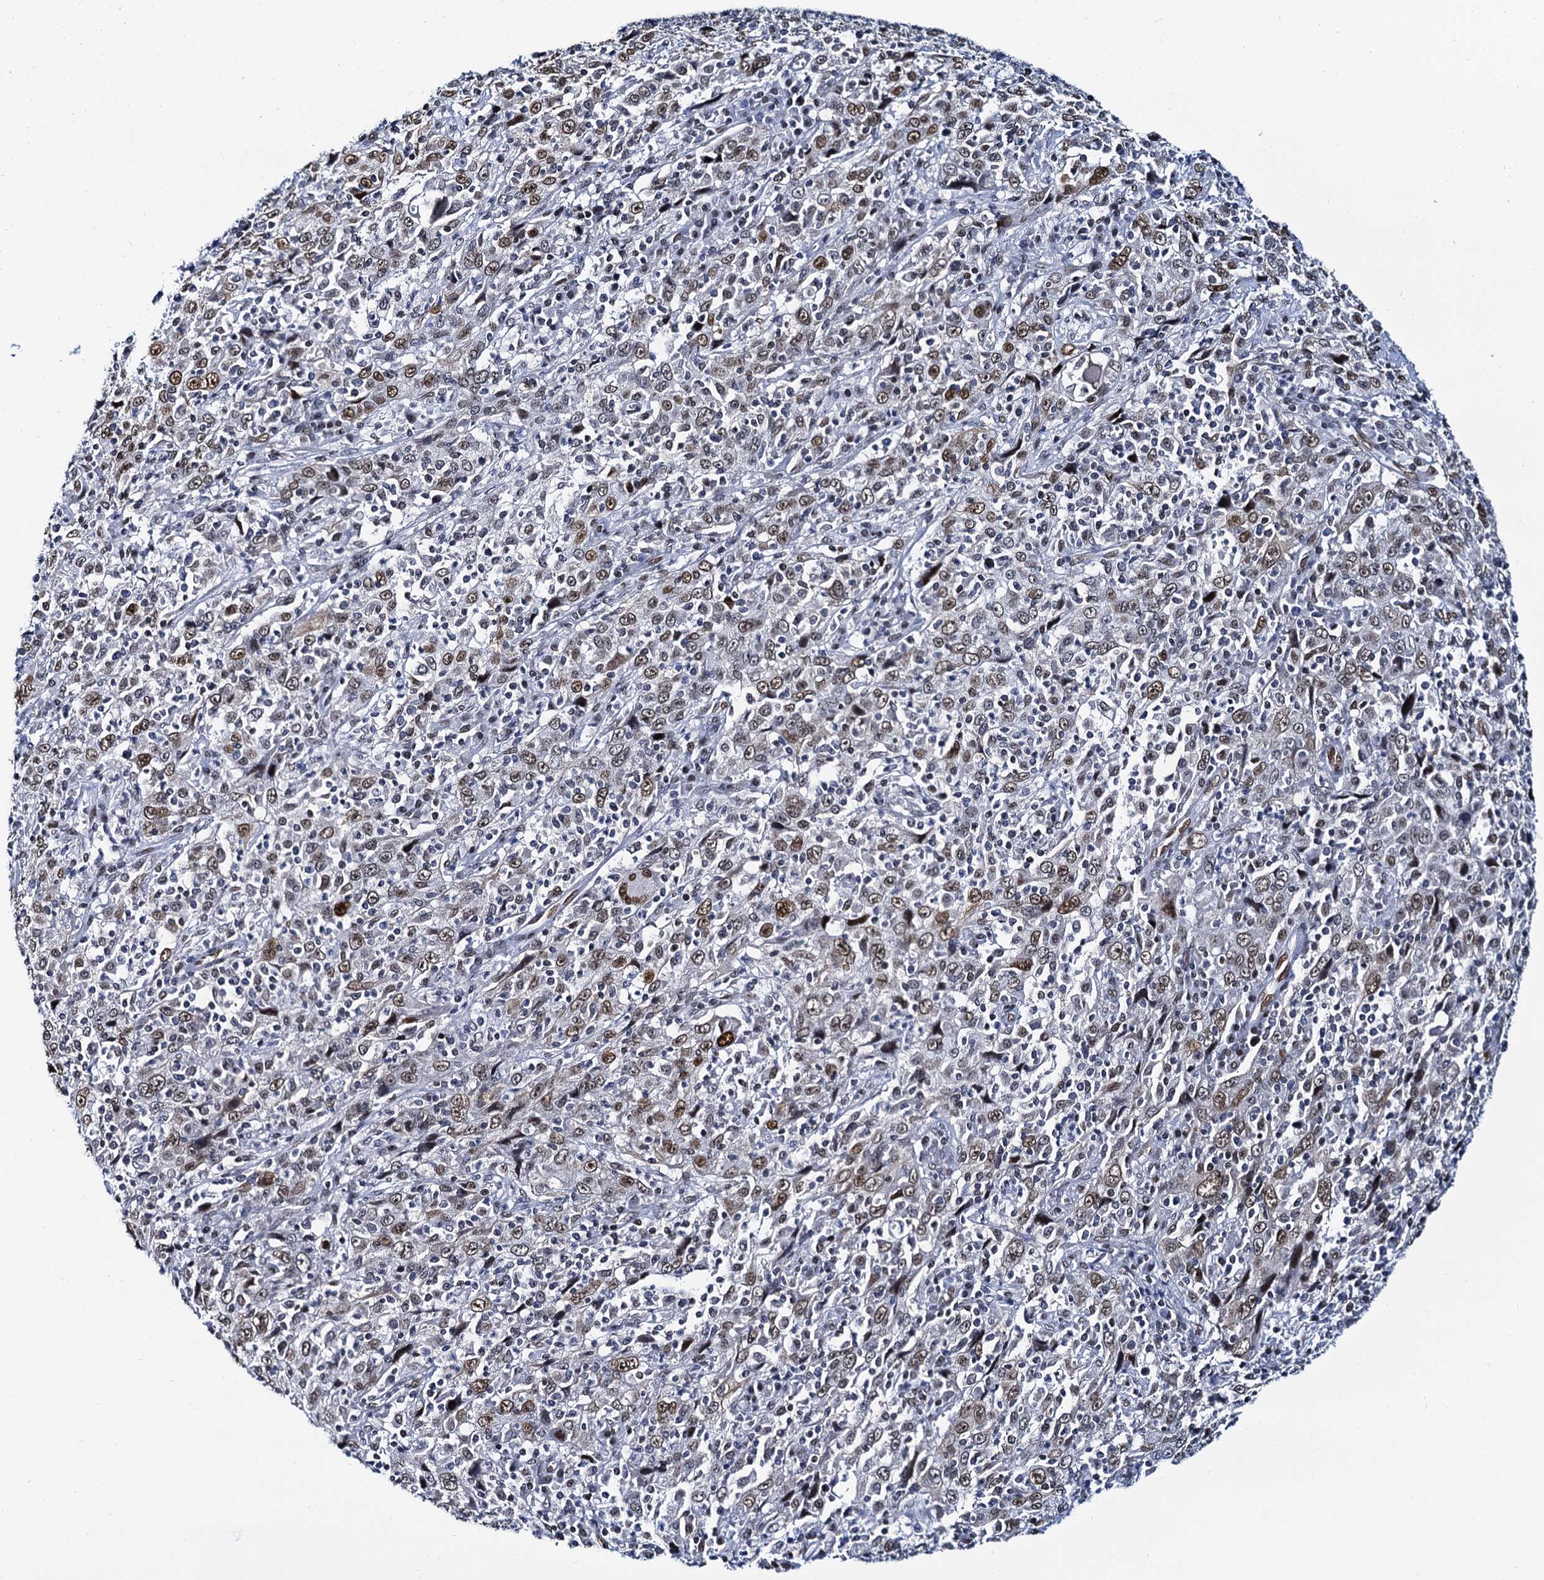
{"staining": {"intensity": "weak", "quantity": ">75%", "location": "nuclear"}, "tissue": "cervical cancer", "cell_type": "Tumor cells", "image_type": "cancer", "snomed": [{"axis": "morphology", "description": "Squamous cell carcinoma, NOS"}, {"axis": "topography", "description": "Cervix"}], "caption": "This histopathology image reveals IHC staining of cervical cancer (squamous cell carcinoma), with low weak nuclear expression in about >75% of tumor cells.", "gene": "CMAS", "patient": {"sex": "female", "age": 46}}